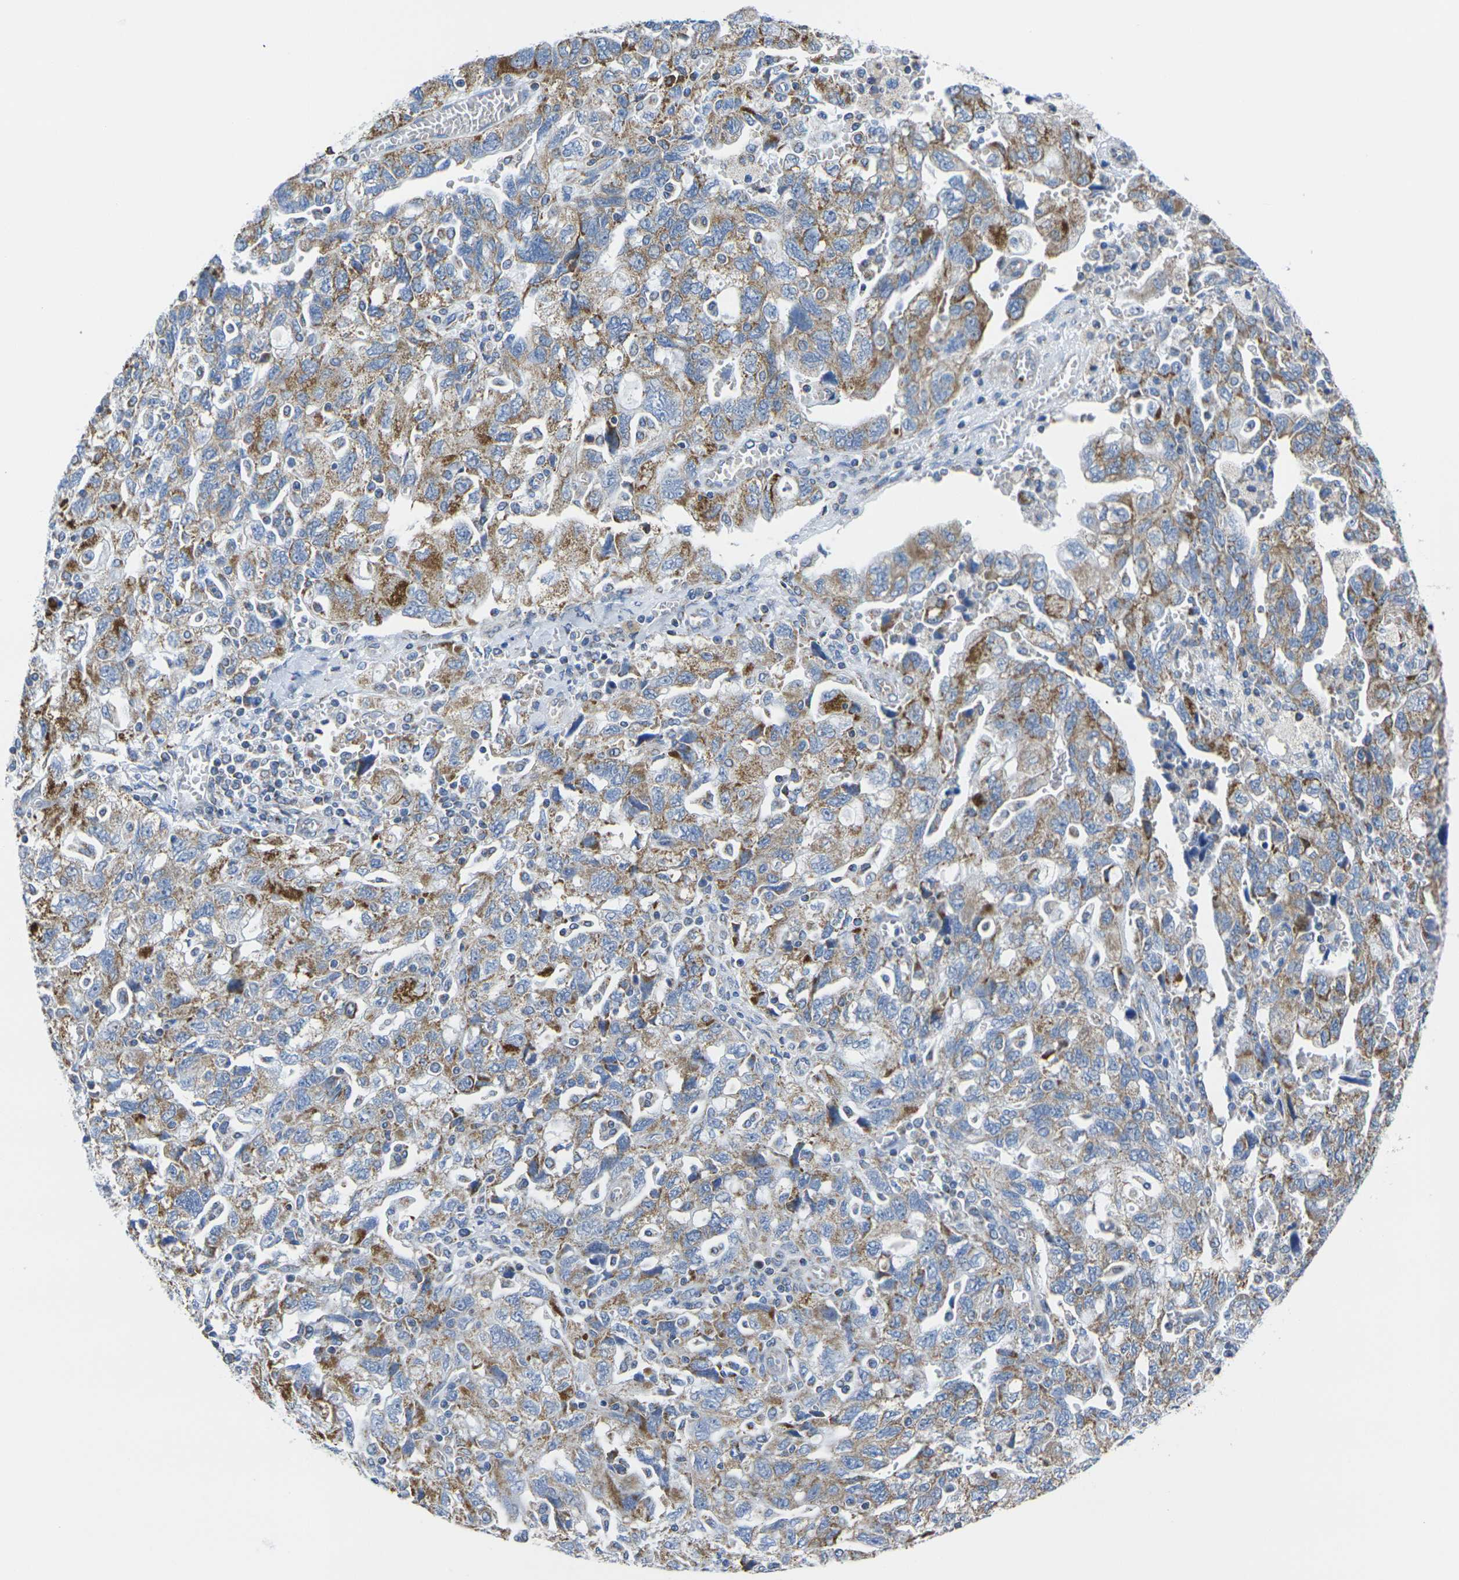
{"staining": {"intensity": "moderate", "quantity": ">75%", "location": "cytoplasmic/membranous"}, "tissue": "ovarian cancer", "cell_type": "Tumor cells", "image_type": "cancer", "snomed": [{"axis": "morphology", "description": "Carcinoma, NOS"}, {"axis": "morphology", "description": "Cystadenocarcinoma, serous, NOS"}, {"axis": "topography", "description": "Ovary"}], "caption": "Protein staining of ovarian cancer tissue demonstrates moderate cytoplasmic/membranous expression in about >75% of tumor cells.", "gene": "TMEM204", "patient": {"sex": "female", "age": 69}}